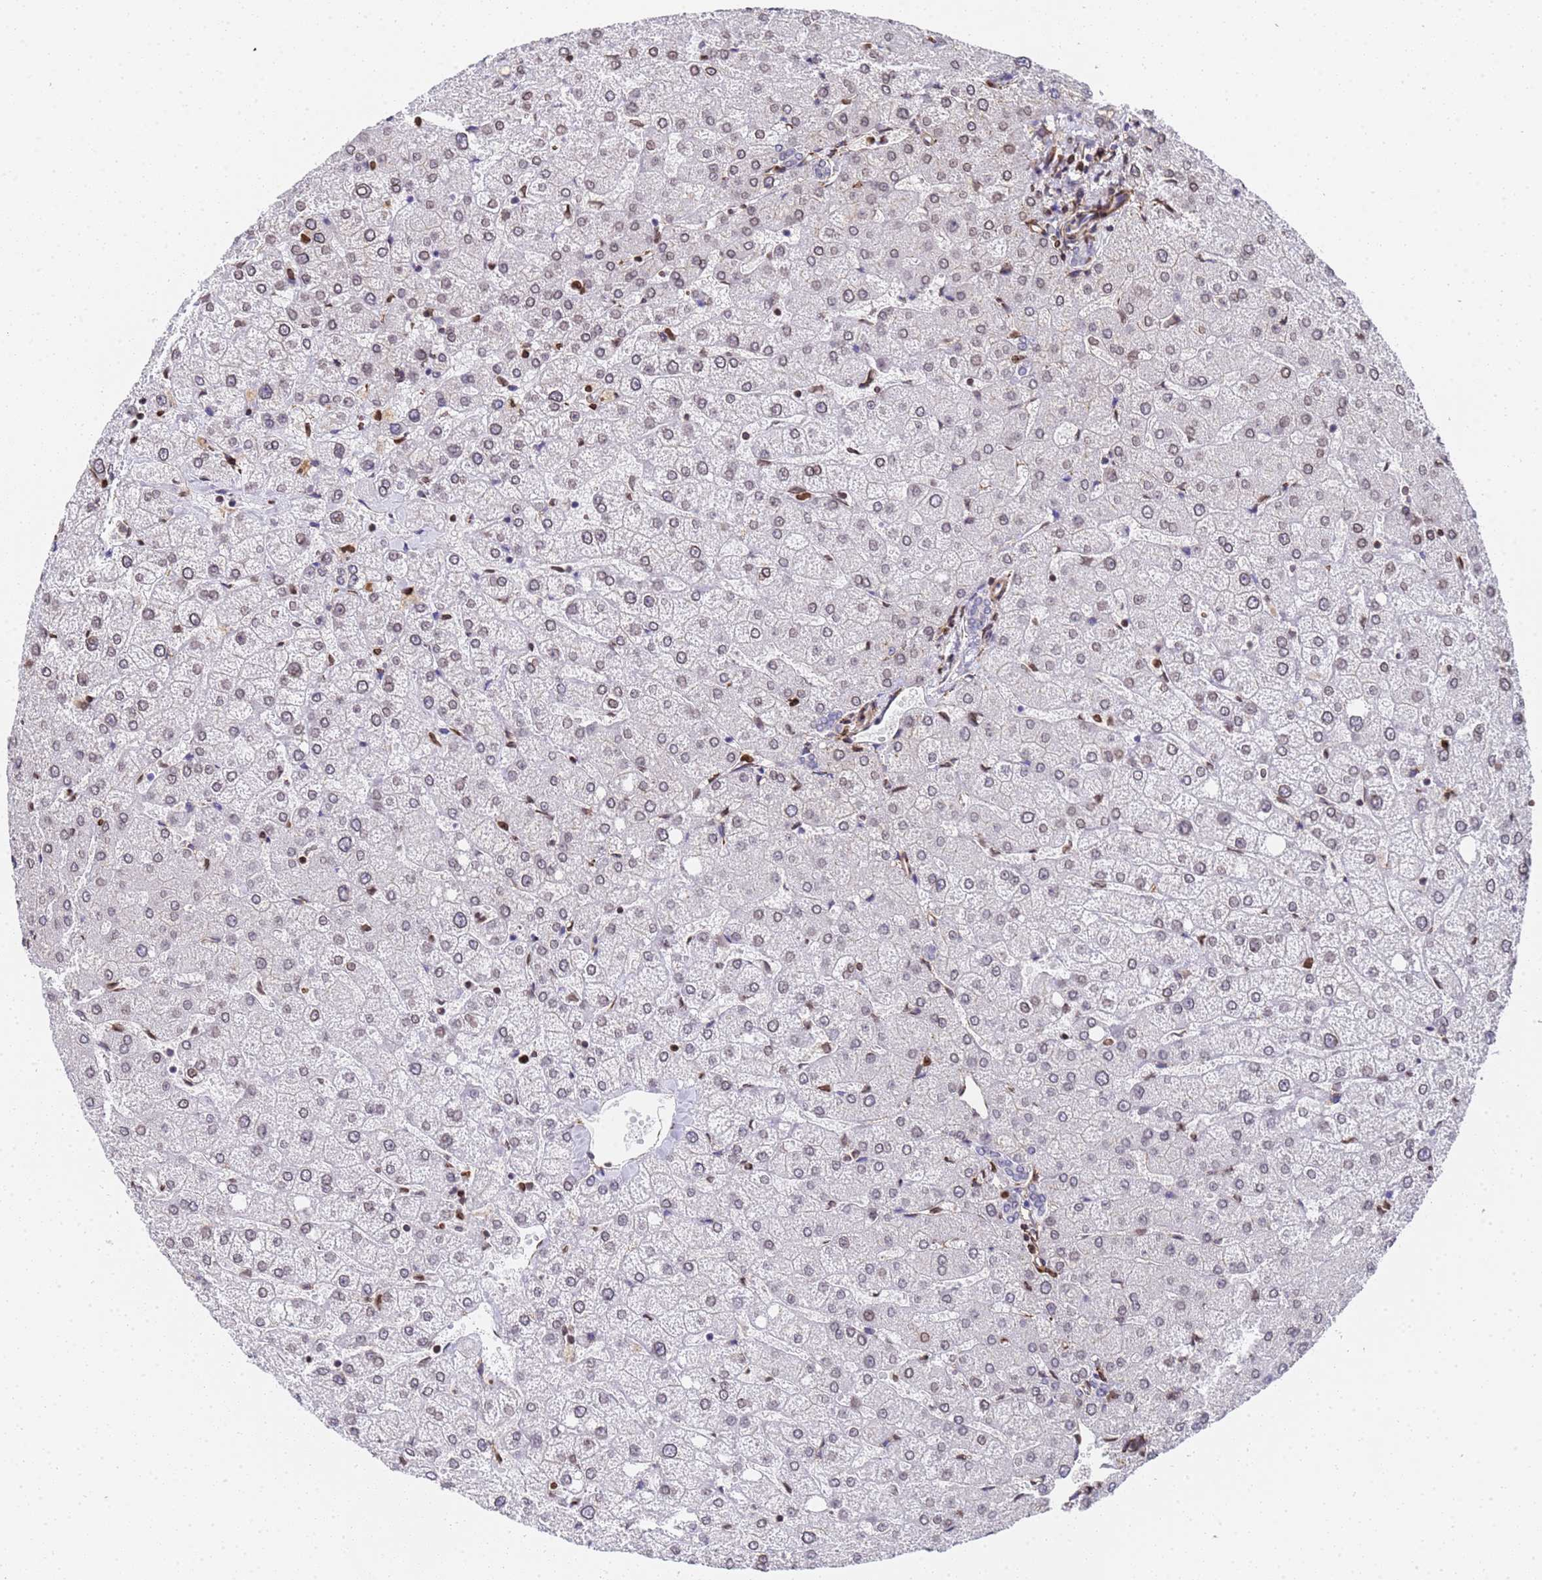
{"staining": {"intensity": "negative", "quantity": "none", "location": "none"}, "tissue": "liver", "cell_type": "Cholangiocytes", "image_type": "normal", "snomed": [{"axis": "morphology", "description": "Normal tissue, NOS"}, {"axis": "topography", "description": "Liver"}], "caption": "IHC histopathology image of benign liver: liver stained with DAB (3,3'-diaminobenzidine) shows no significant protein staining in cholangiocytes.", "gene": "IGFBP7", "patient": {"sex": "female", "age": 54}}